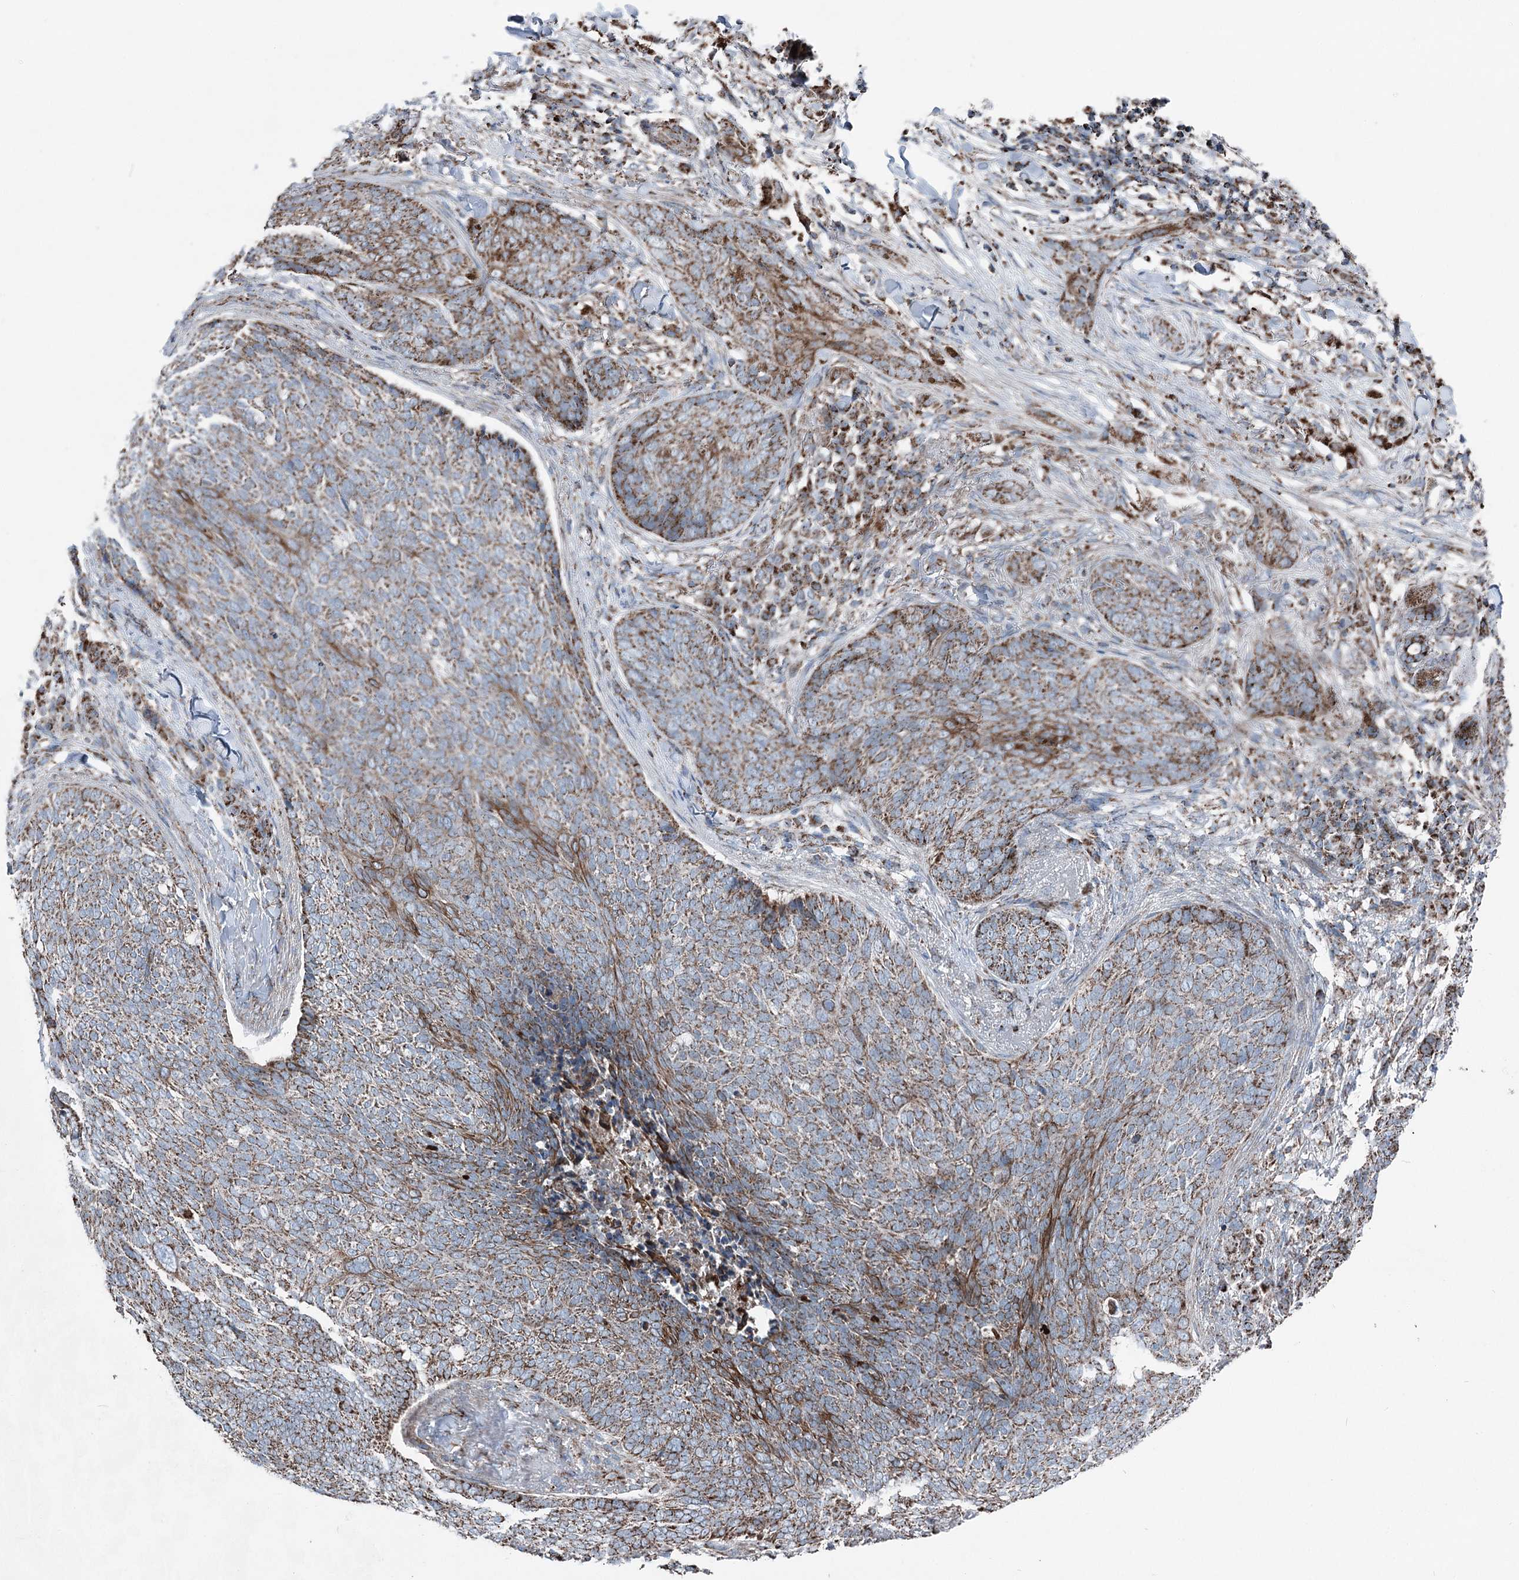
{"staining": {"intensity": "moderate", "quantity": ">75%", "location": "cytoplasmic/membranous"}, "tissue": "skin cancer", "cell_type": "Tumor cells", "image_type": "cancer", "snomed": [{"axis": "morphology", "description": "Basal cell carcinoma"}, {"axis": "topography", "description": "Skin"}], "caption": "Immunohistochemical staining of skin basal cell carcinoma shows medium levels of moderate cytoplasmic/membranous staining in approximately >75% of tumor cells.", "gene": "UCN3", "patient": {"sex": "male", "age": 85}}